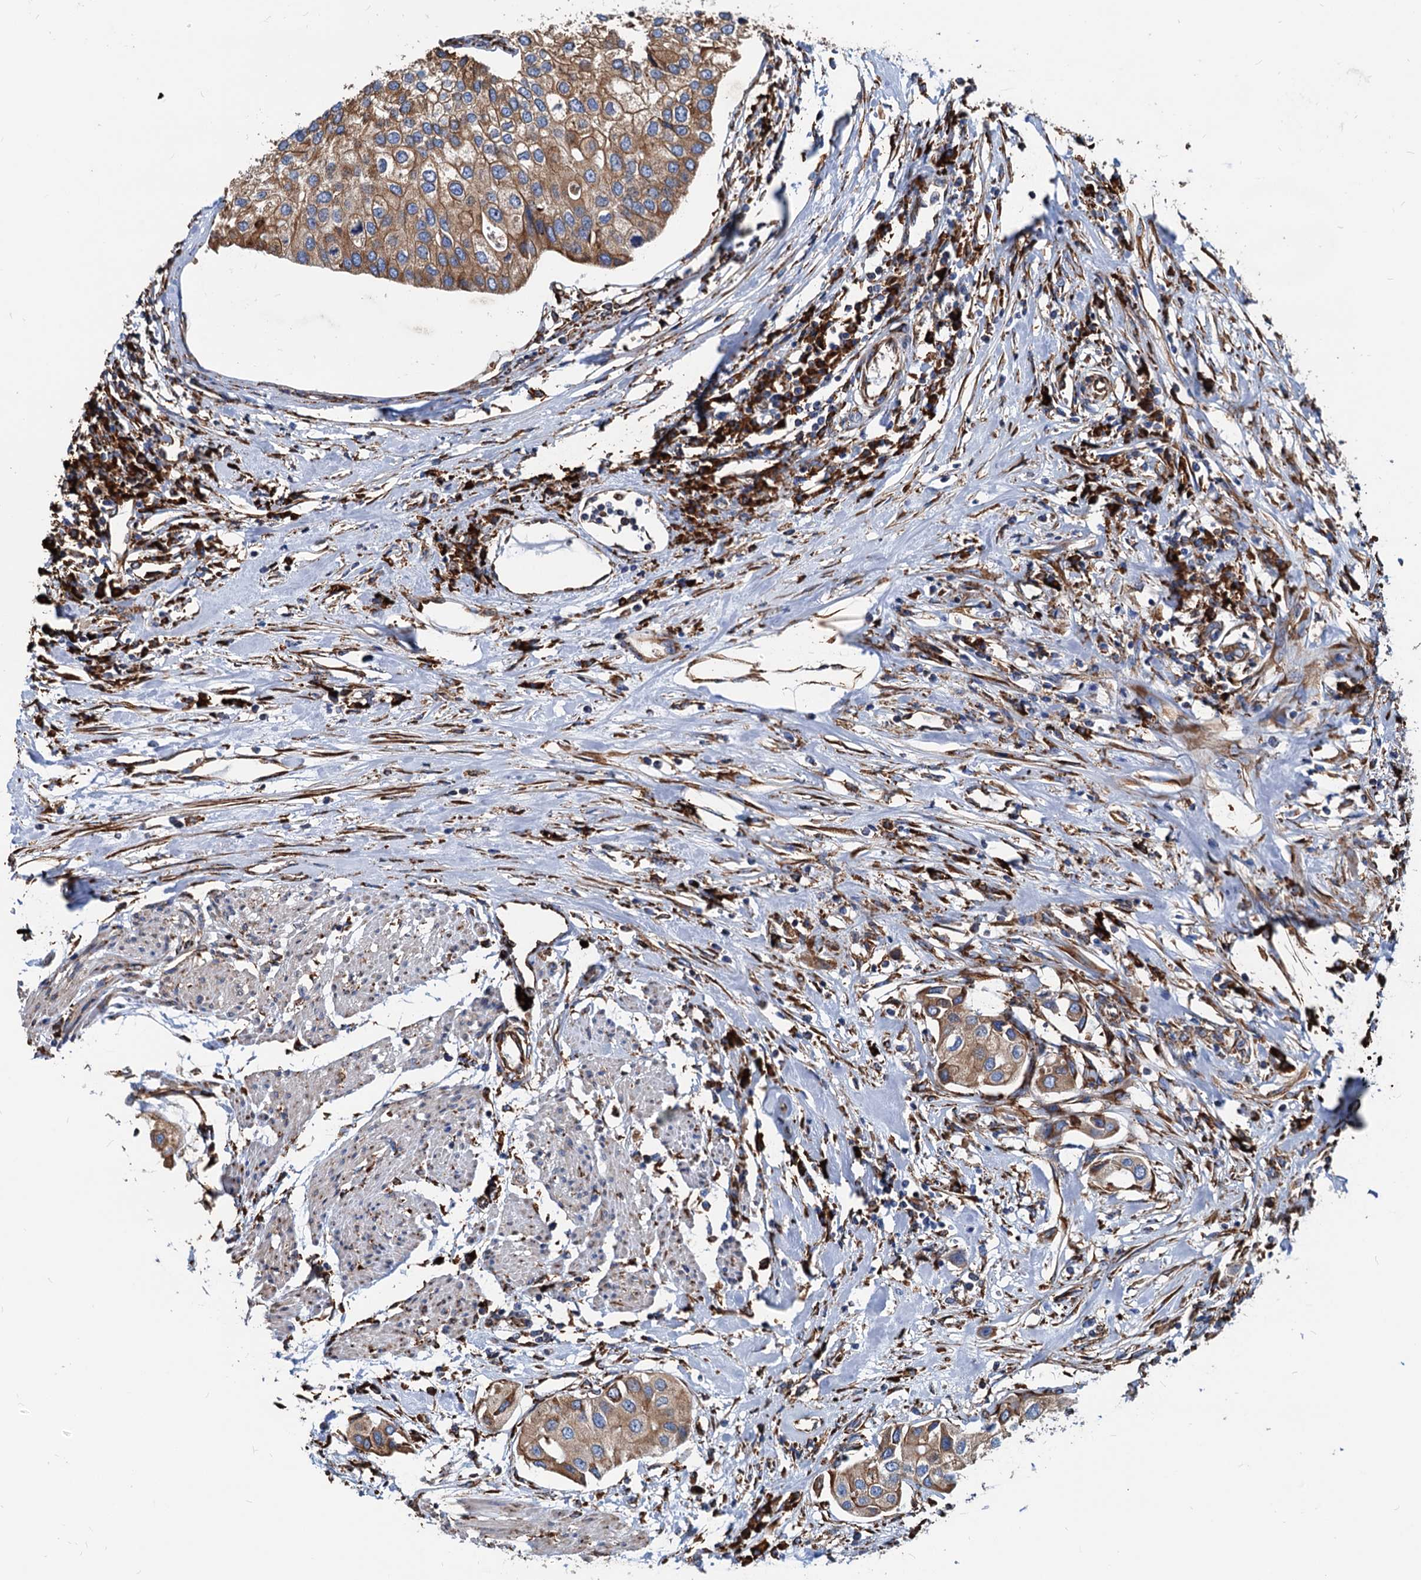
{"staining": {"intensity": "moderate", "quantity": ">75%", "location": "cytoplasmic/membranous"}, "tissue": "urothelial cancer", "cell_type": "Tumor cells", "image_type": "cancer", "snomed": [{"axis": "morphology", "description": "Urothelial carcinoma, High grade"}, {"axis": "topography", "description": "Urinary bladder"}], "caption": "Moderate cytoplasmic/membranous protein expression is identified in about >75% of tumor cells in urothelial carcinoma (high-grade).", "gene": "HSPA5", "patient": {"sex": "male", "age": 64}}